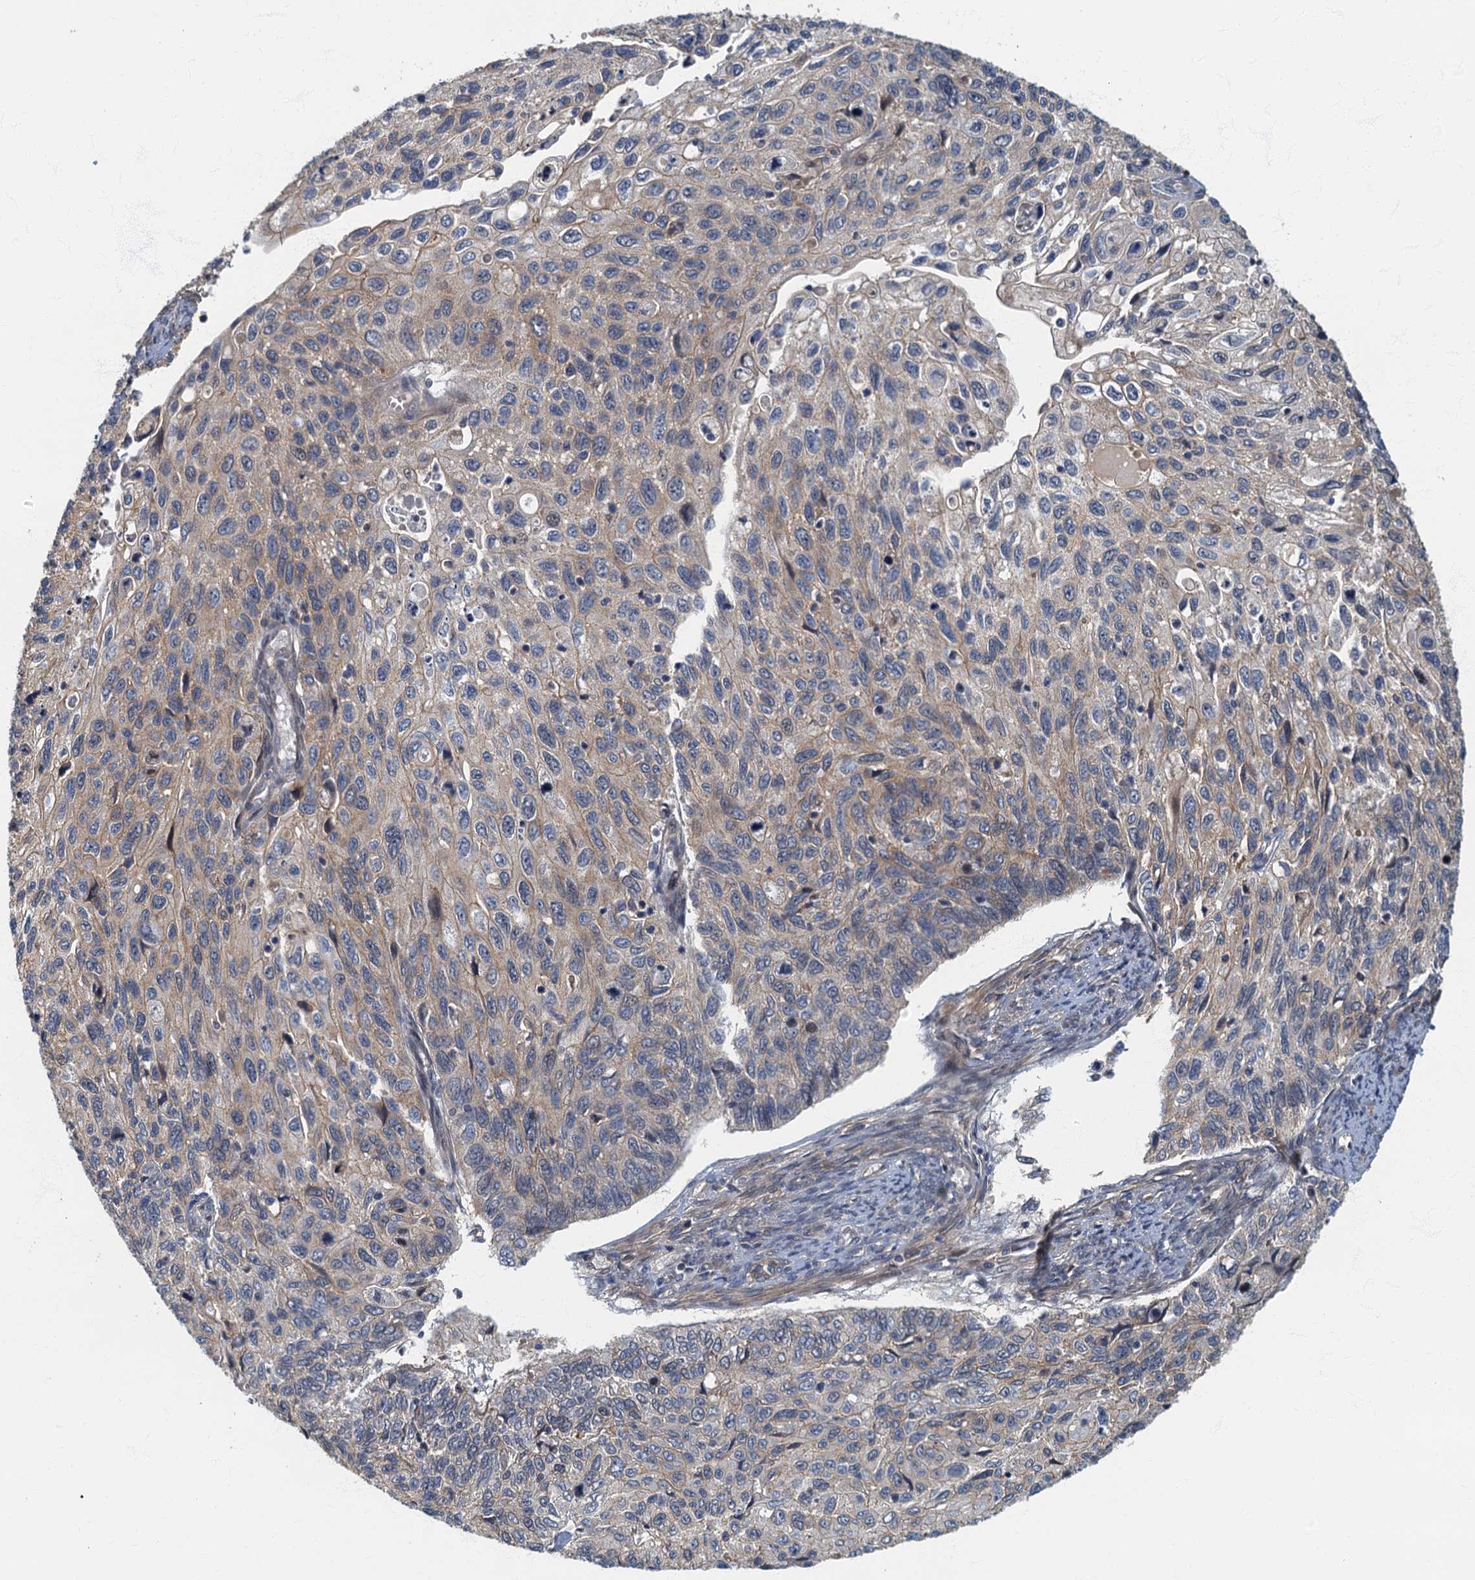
{"staining": {"intensity": "weak", "quantity": "<25%", "location": "cytoplasmic/membranous"}, "tissue": "cervical cancer", "cell_type": "Tumor cells", "image_type": "cancer", "snomed": [{"axis": "morphology", "description": "Squamous cell carcinoma, NOS"}, {"axis": "topography", "description": "Cervix"}], "caption": "DAB immunohistochemical staining of cervical squamous cell carcinoma reveals no significant staining in tumor cells. (Brightfield microscopy of DAB (3,3'-diaminobenzidine) immunohistochemistry at high magnification).", "gene": "CKAP2L", "patient": {"sex": "female", "age": 70}}